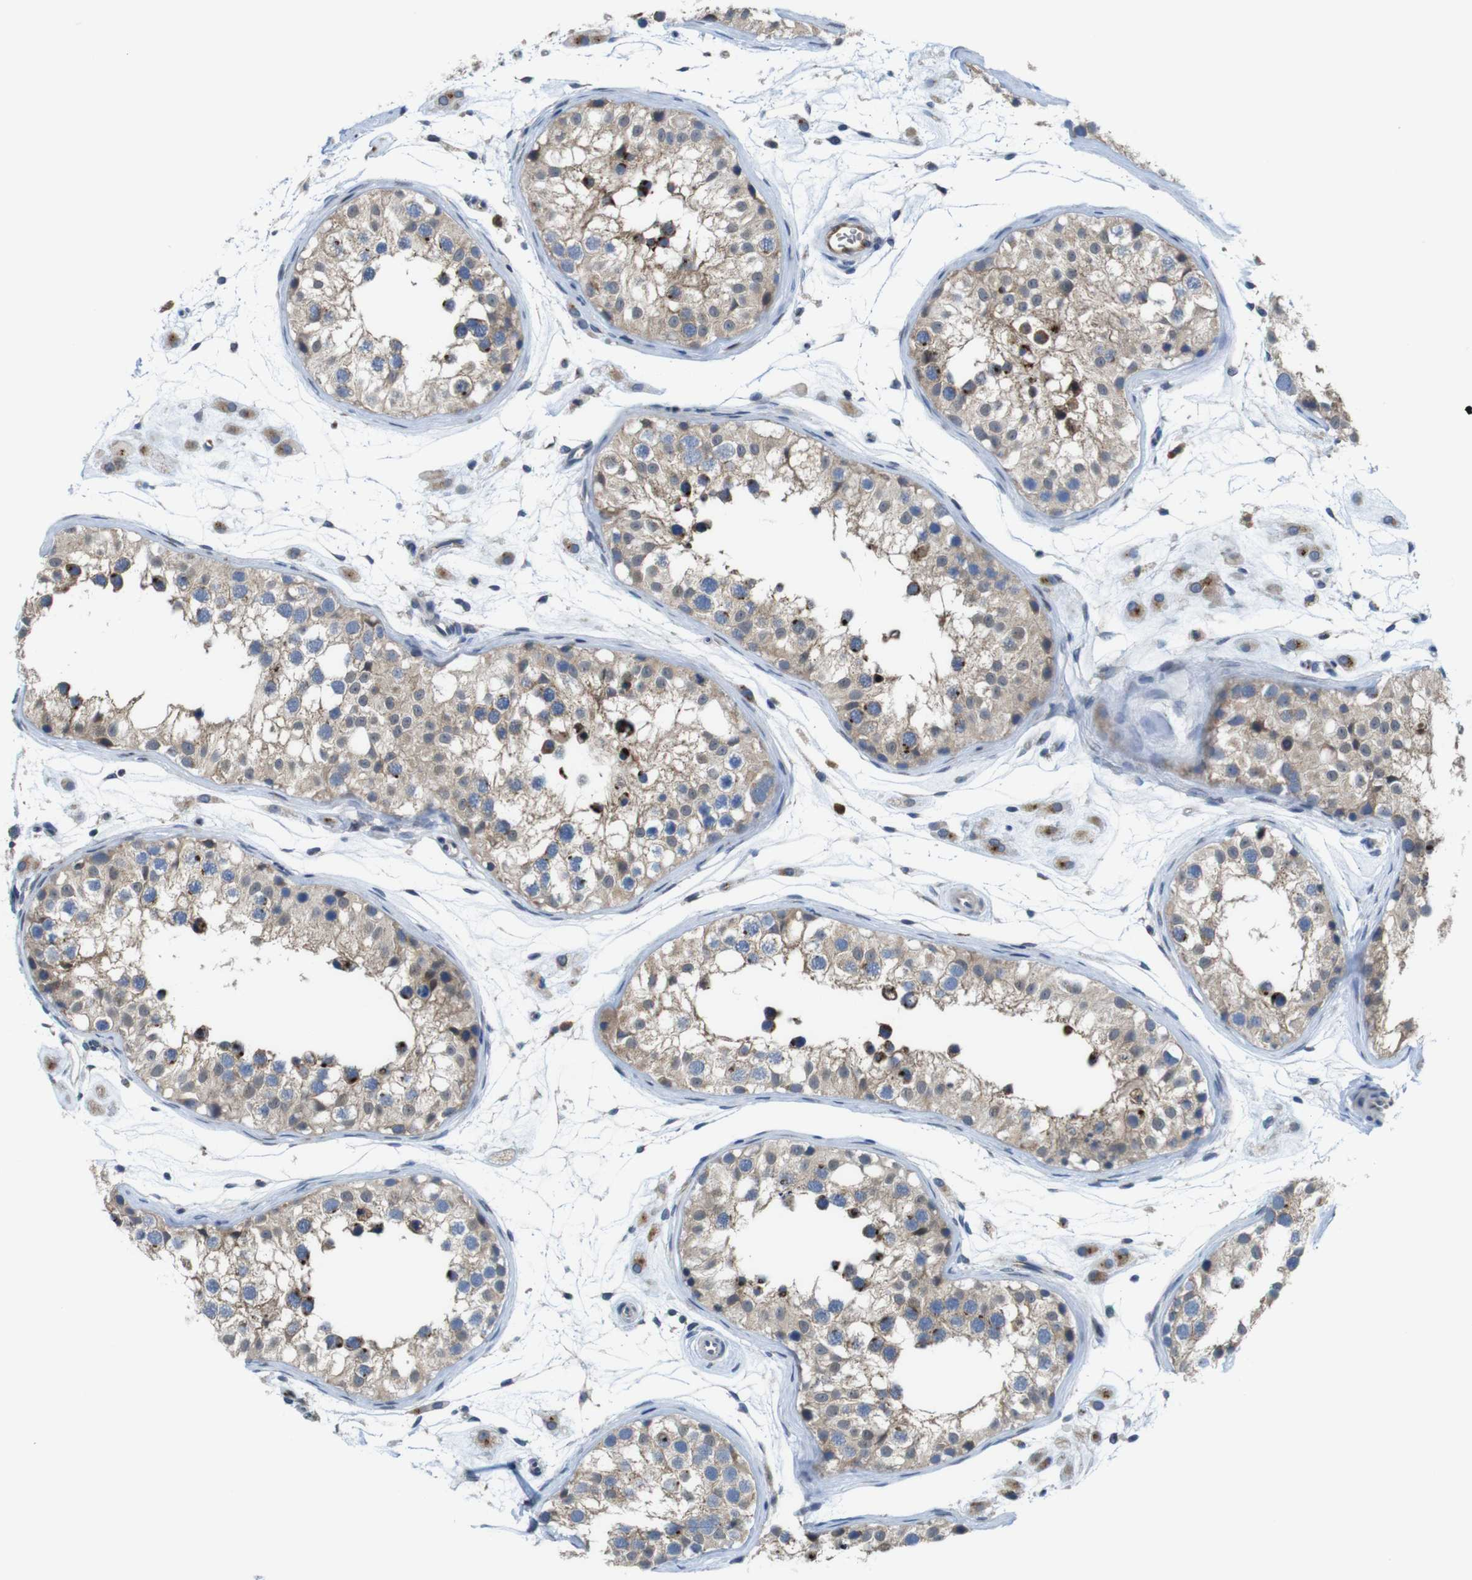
{"staining": {"intensity": "strong", "quantity": "25%-75%", "location": "cytoplasmic/membranous"}, "tissue": "testis", "cell_type": "Cells in seminiferous ducts", "image_type": "normal", "snomed": [{"axis": "morphology", "description": "Normal tissue, NOS"}, {"axis": "morphology", "description": "Adenocarcinoma, metastatic, NOS"}, {"axis": "topography", "description": "Testis"}], "caption": "A brown stain labels strong cytoplasmic/membranous positivity of a protein in cells in seminiferous ducts of benign testis. The staining is performed using DAB (3,3'-diaminobenzidine) brown chromogen to label protein expression. The nuclei are counter-stained blue using hematoxylin.", "gene": "EFCAB14", "patient": {"sex": "male", "age": 26}}